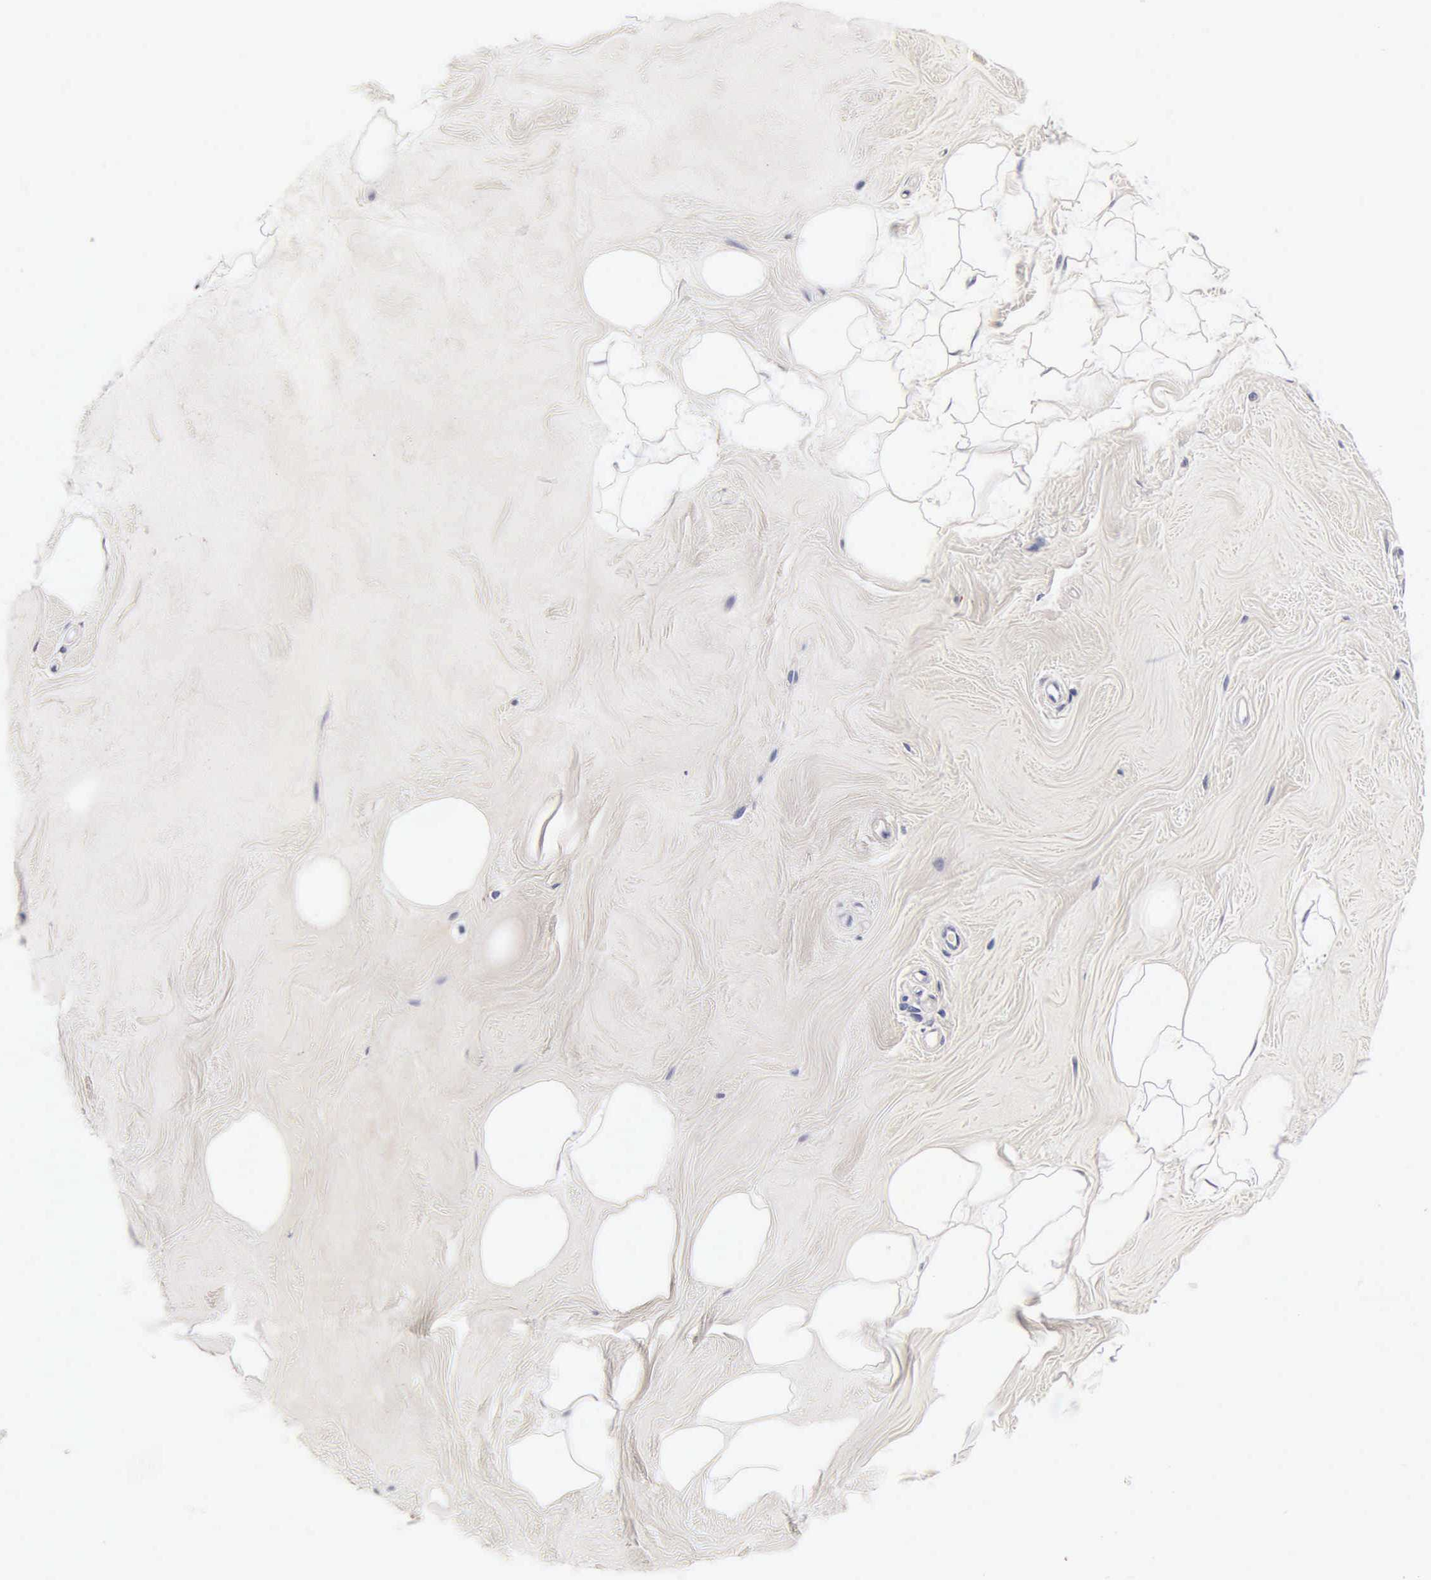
{"staining": {"intensity": "negative", "quantity": "none", "location": "none"}, "tissue": "adipose tissue", "cell_type": "Adipocytes", "image_type": "normal", "snomed": [{"axis": "morphology", "description": "Normal tissue, NOS"}, {"axis": "topography", "description": "Breast"}], "caption": "A high-resolution micrograph shows IHC staining of unremarkable adipose tissue, which demonstrates no significant staining in adipocytes.", "gene": "ENO2", "patient": {"sex": "female", "age": 44}}